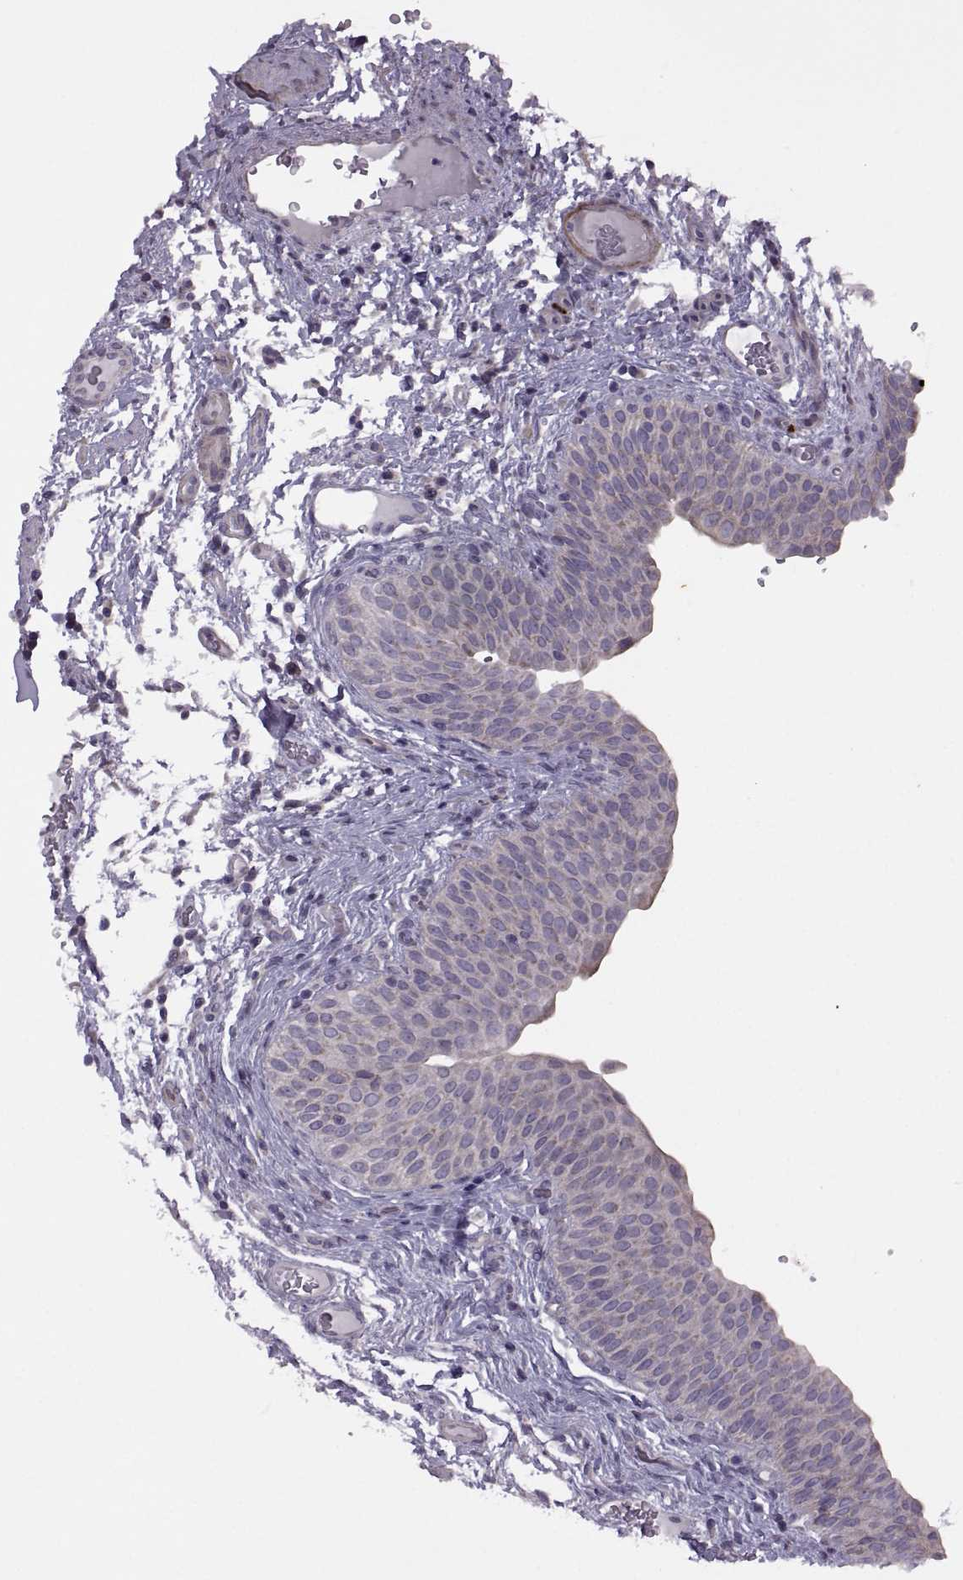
{"staining": {"intensity": "negative", "quantity": "none", "location": "none"}, "tissue": "urinary bladder", "cell_type": "Urothelial cells", "image_type": "normal", "snomed": [{"axis": "morphology", "description": "Normal tissue, NOS"}, {"axis": "topography", "description": "Urinary bladder"}], "caption": "IHC image of benign human urinary bladder stained for a protein (brown), which reveals no staining in urothelial cells.", "gene": "RIPK4", "patient": {"sex": "male", "age": 66}}